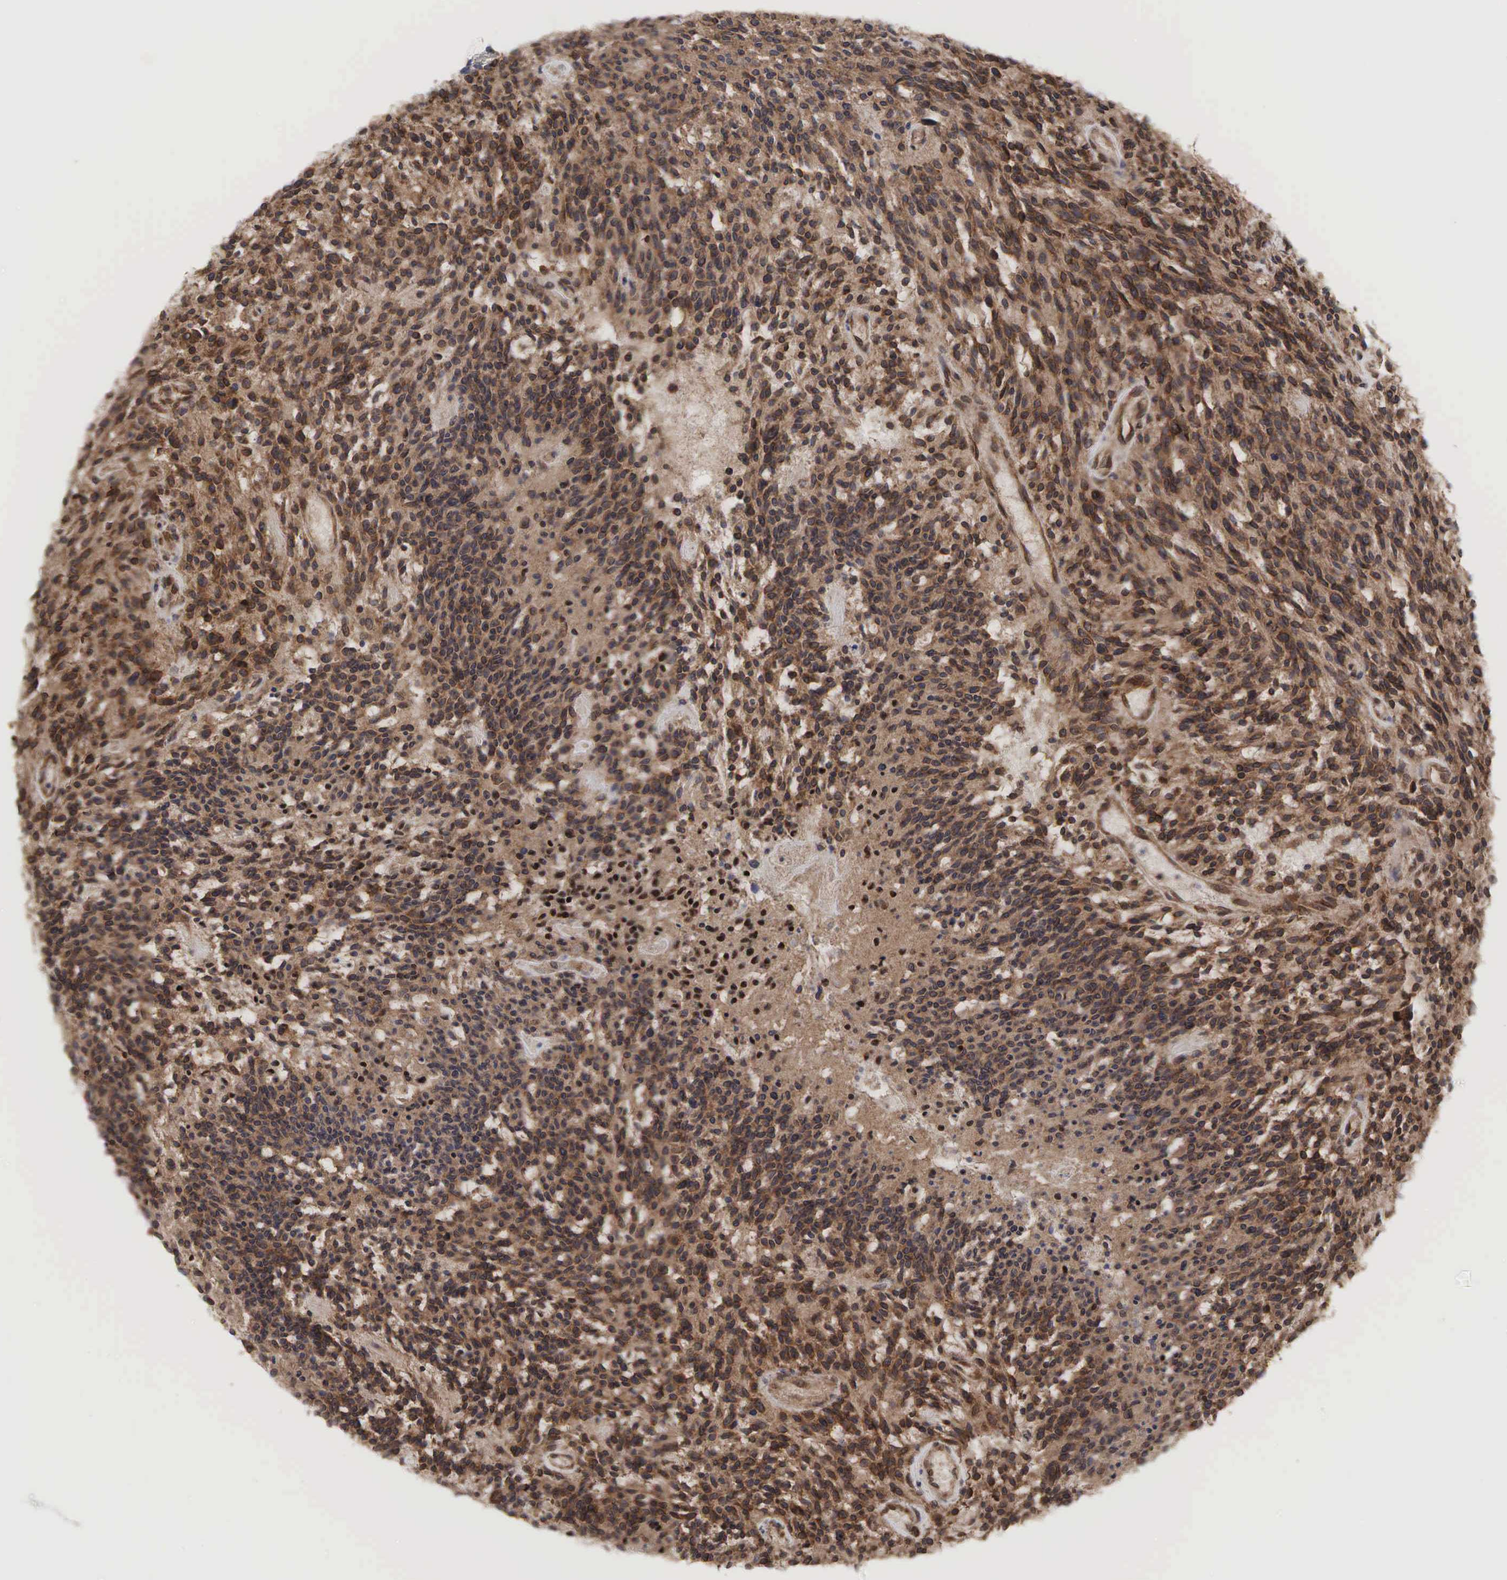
{"staining": {"intensity": "moderate", "quantity": ">75%", "location": "cytoplasmic/membranous"}, "tissue": "glioma", "cell_type": "Tumor cells", "image_type": "cancer", "snomed": [{"axis": "morphology", "description": "Glioma, malignant, High grade"}, {"axis": "topography", "description": "Brain"}], "caption": "Protein analysis of malignant high-grade glioma tissue displays moderate cytoplasmic/membranous staining in approximately >75% of tumor cells.", "gene": "PABPC5", "patient": {"sex": "female", "age": 13}}